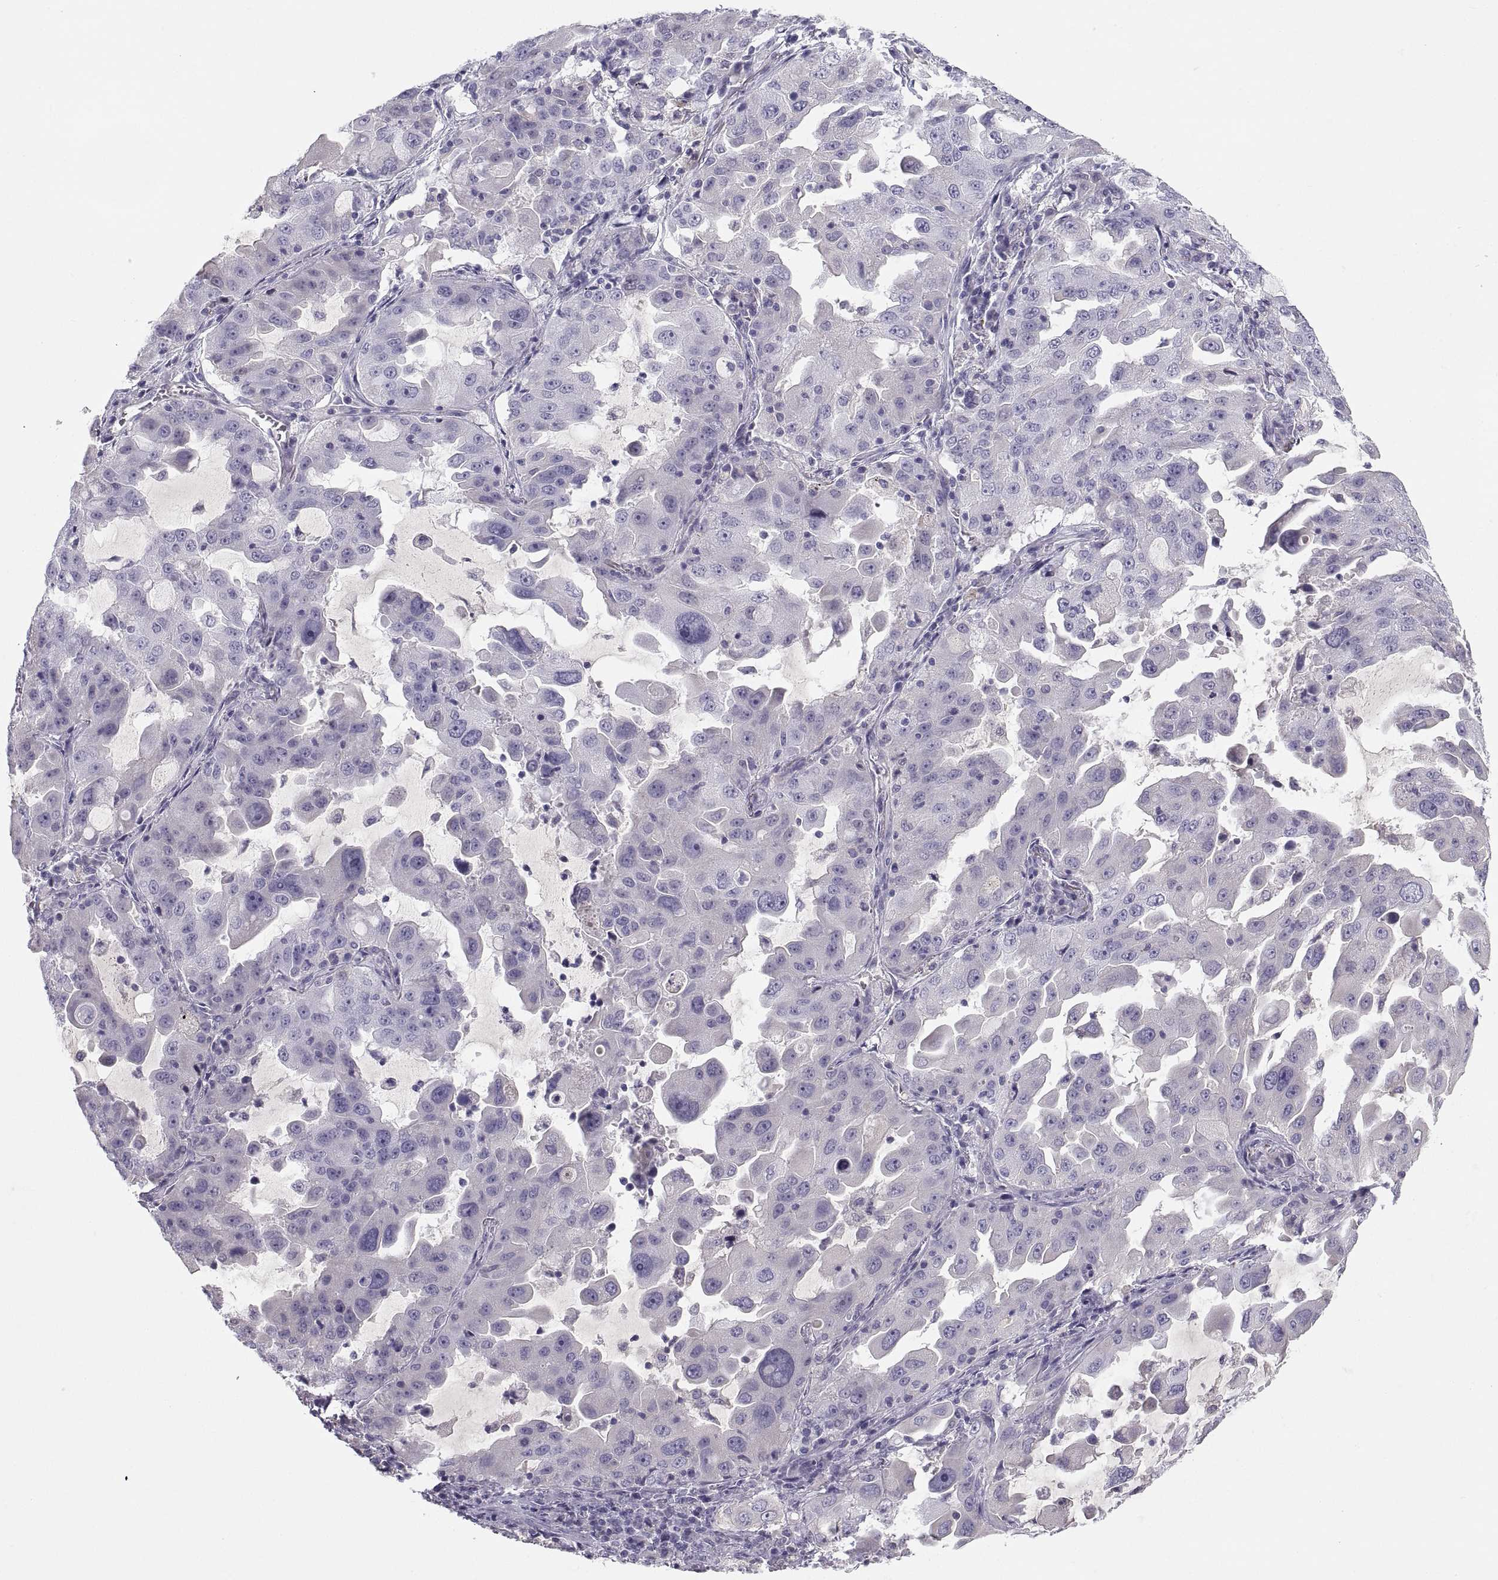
{"staining": {"intensity": "negative", "quantity": "none", "location": "none"}, "tissue": "lung cancer", "cell_type": "Tumor cells", "image_type": "cancer", "snomed": [{"axis": "morphology", "description": "Adenocarcinoma, NOS"}, {"axis": "topography", "description": "Lung"}], "caption": "This is a micrograph of IHC staining of adenocarcinoma (lung), which shows no positivity in tumor cells. Nuclei are stained in blue.", "gene": "MAGEB2", "patient": {"sex": "female", "age": 61}}